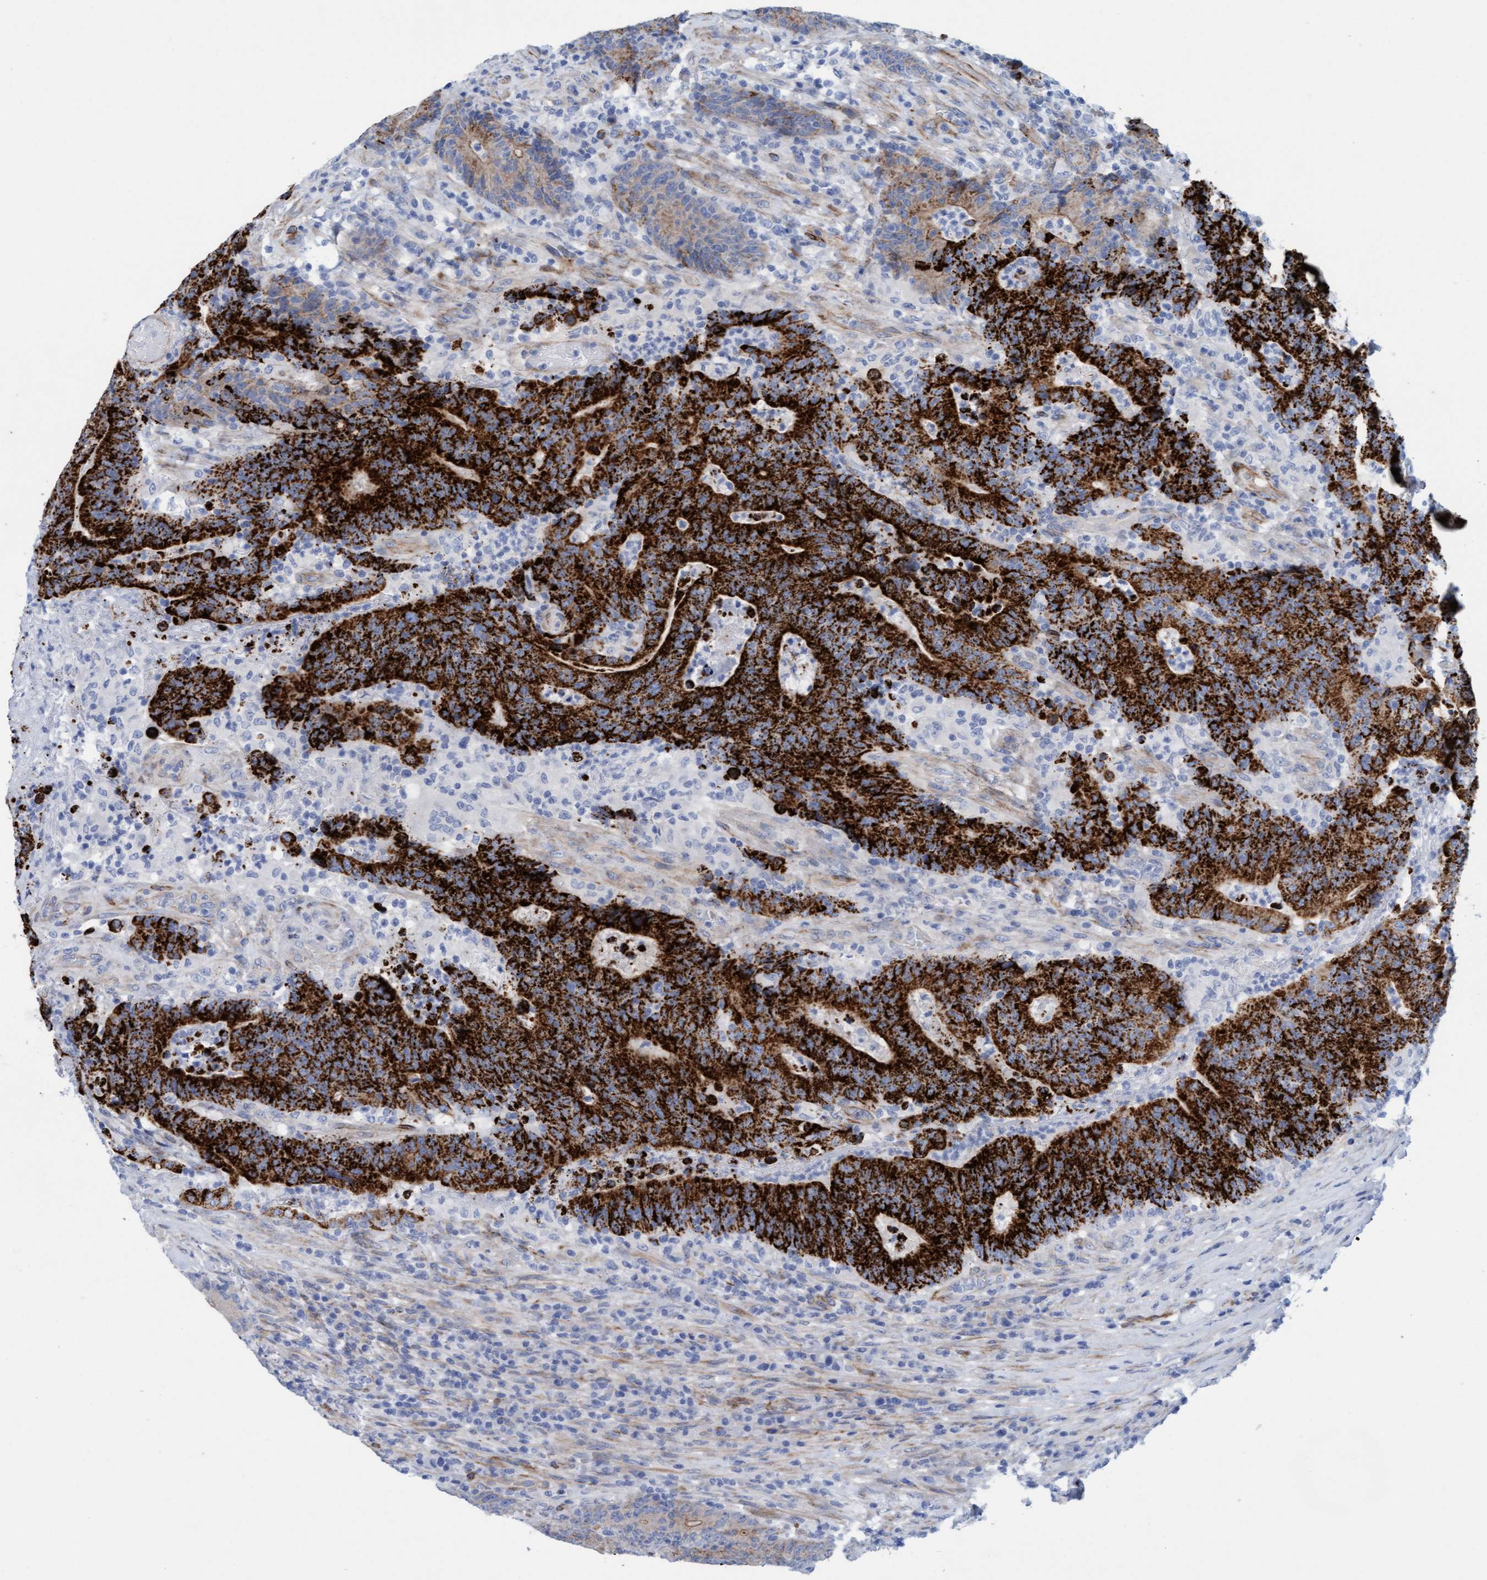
{"staining": {"intensity": "strong", "quantity": "25%-75%", "location": "cytoplasmic/membranous"}, "tissue": "colorectal cancer", "cell_type": "Tumor cells", "image_type": "cancer", "snomed": [{"axis": "morphology", "description": "Normal tissue, NOS"}, {"axis": "morphology", "description": "Adenocarcinoma, NOS"}, {"axis": "topography", "description": "Colon"}], "caption": "Immunohistochemical staining of colorectal cancer exhibits high levels of strong cytoplasmic/membranous staining in approximately 25%-75% of tumor cells.", "gene": "MTFR1", "patient": {"sex": "female", "age": 75}}